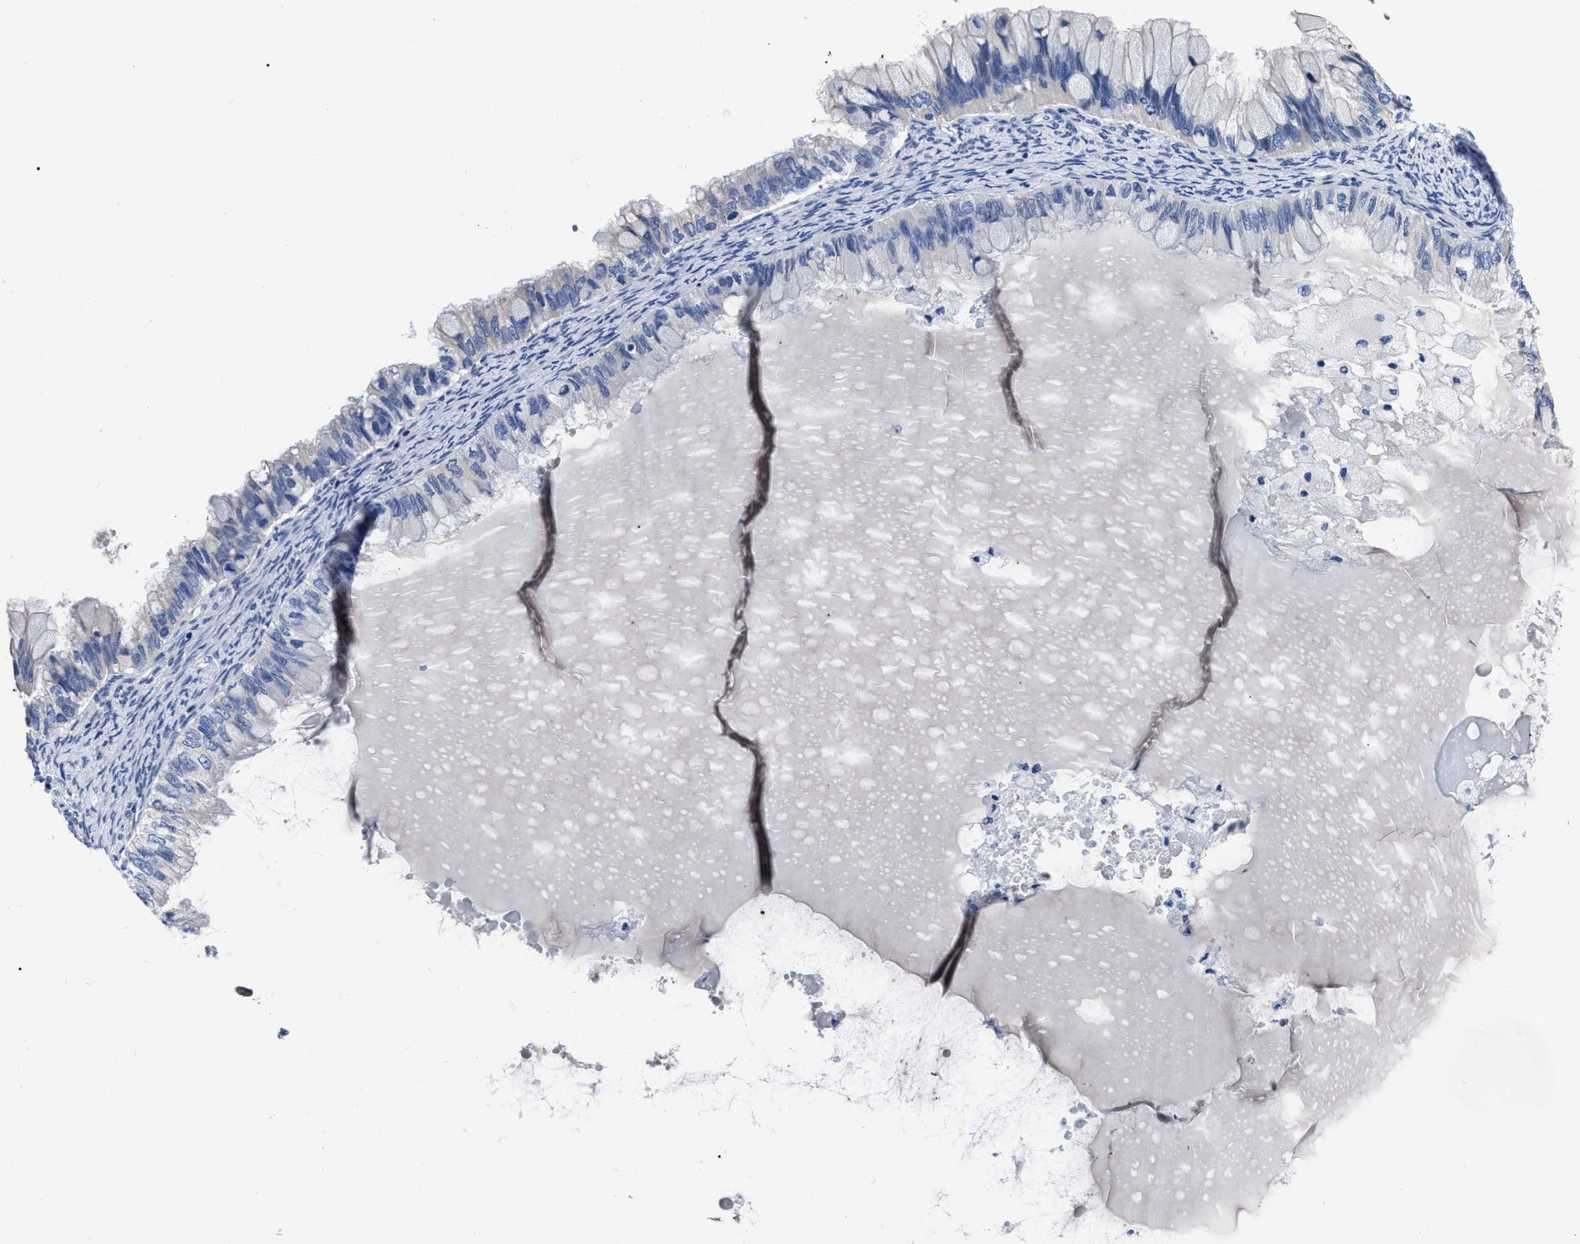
{"staining": {"intensity": "negative", "quantity": "none", "location": "none"}, "tissue": "ovarian cancer", "cell_type": "Tumor cells", "image_type": "cancer", "snomed": [{"axis": "morphology", "description": "Cystadenocarcinoma, mucinous, NOS"}, {"axis": "topography", "description": "Ovary"}], "caption": "Ovarian mucinous cystadenocarcinoma stained for a protein using immunohistochemistry (IHC) shows no expression tumor cells.", "gene": "MOV10L1", "patient": {"sex": "female", "age": 80}}